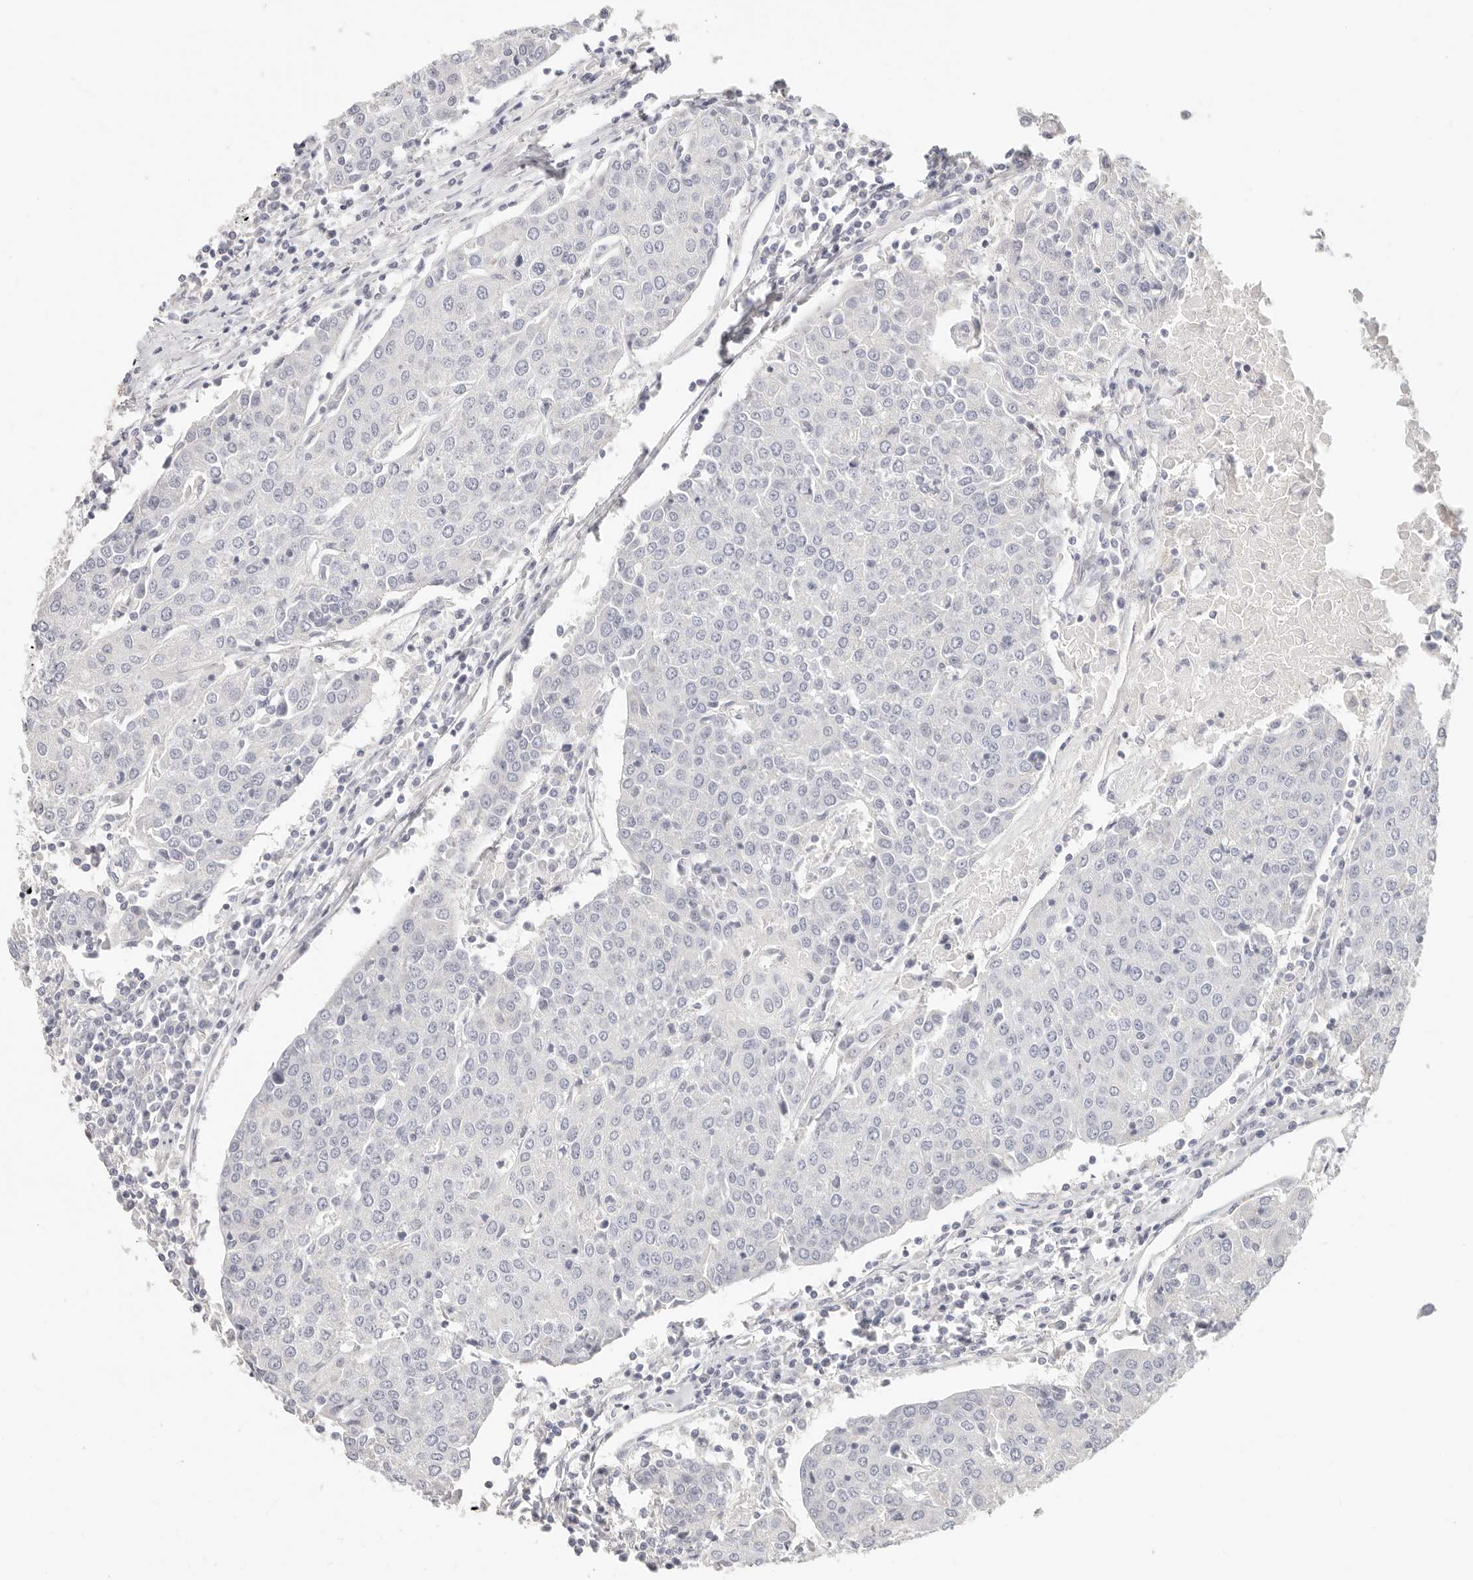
{"staining": {"intensity": "negative", "quantity": "none", "location": "none"}, "tissue": "urothelial cancer", "cell_type": "Tumor cells", "image_type": "cancer", "snomed": [{"axis": "morphology", "description": "Urothelial carcinoma, High grade"}, {"axis": "topography", "description": "Urinary bladder"}], "caption": "An image of human high-grade urothelial carcinoma is negative for staining in tumor cells.", "gene": "DTNBP1", "patient": {"sex": "female", "age": 85}}